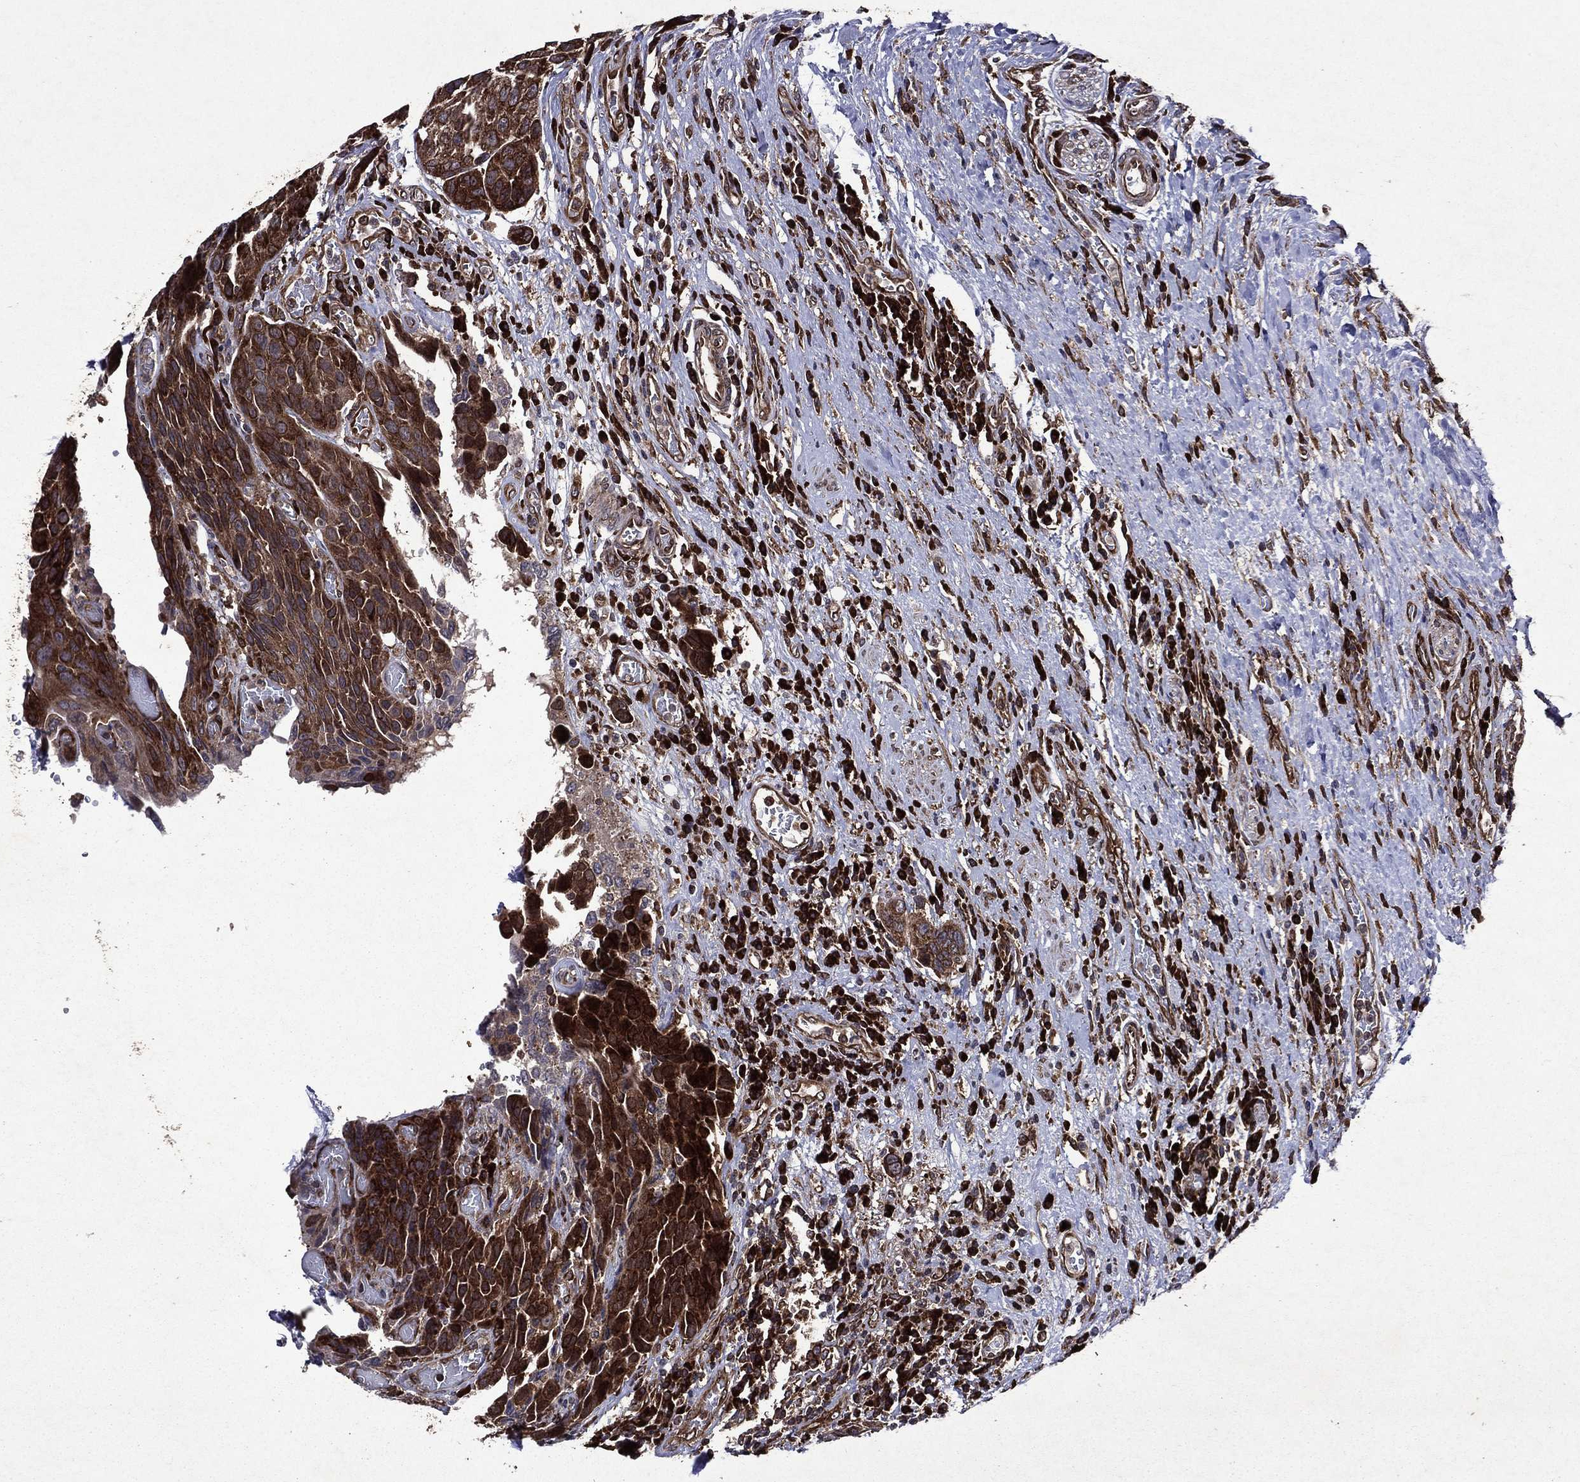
{"staining": {"intensity": "strong", "quantity": ">75%", "location": "cytoplasmic/membranous"}, "tissue": "urothelial cancer", "cell_type": "Tumor cells", "image_type": "cancer", "snomed": [{"axis": "morphology", "description": "Urothelial carcinoma, High grade"}, {"axis": "topography", "description": "Urinary bladder"}], "caption": "There is high levels of strong cytoplasmic/membranous expression in tumor cells of urothelial carcinoma (high-grade), as demonstrated by immunohistochemical staining (brown color).", "gene": "EIF2B4", "patient": {"sex": "female", "age": 70}}